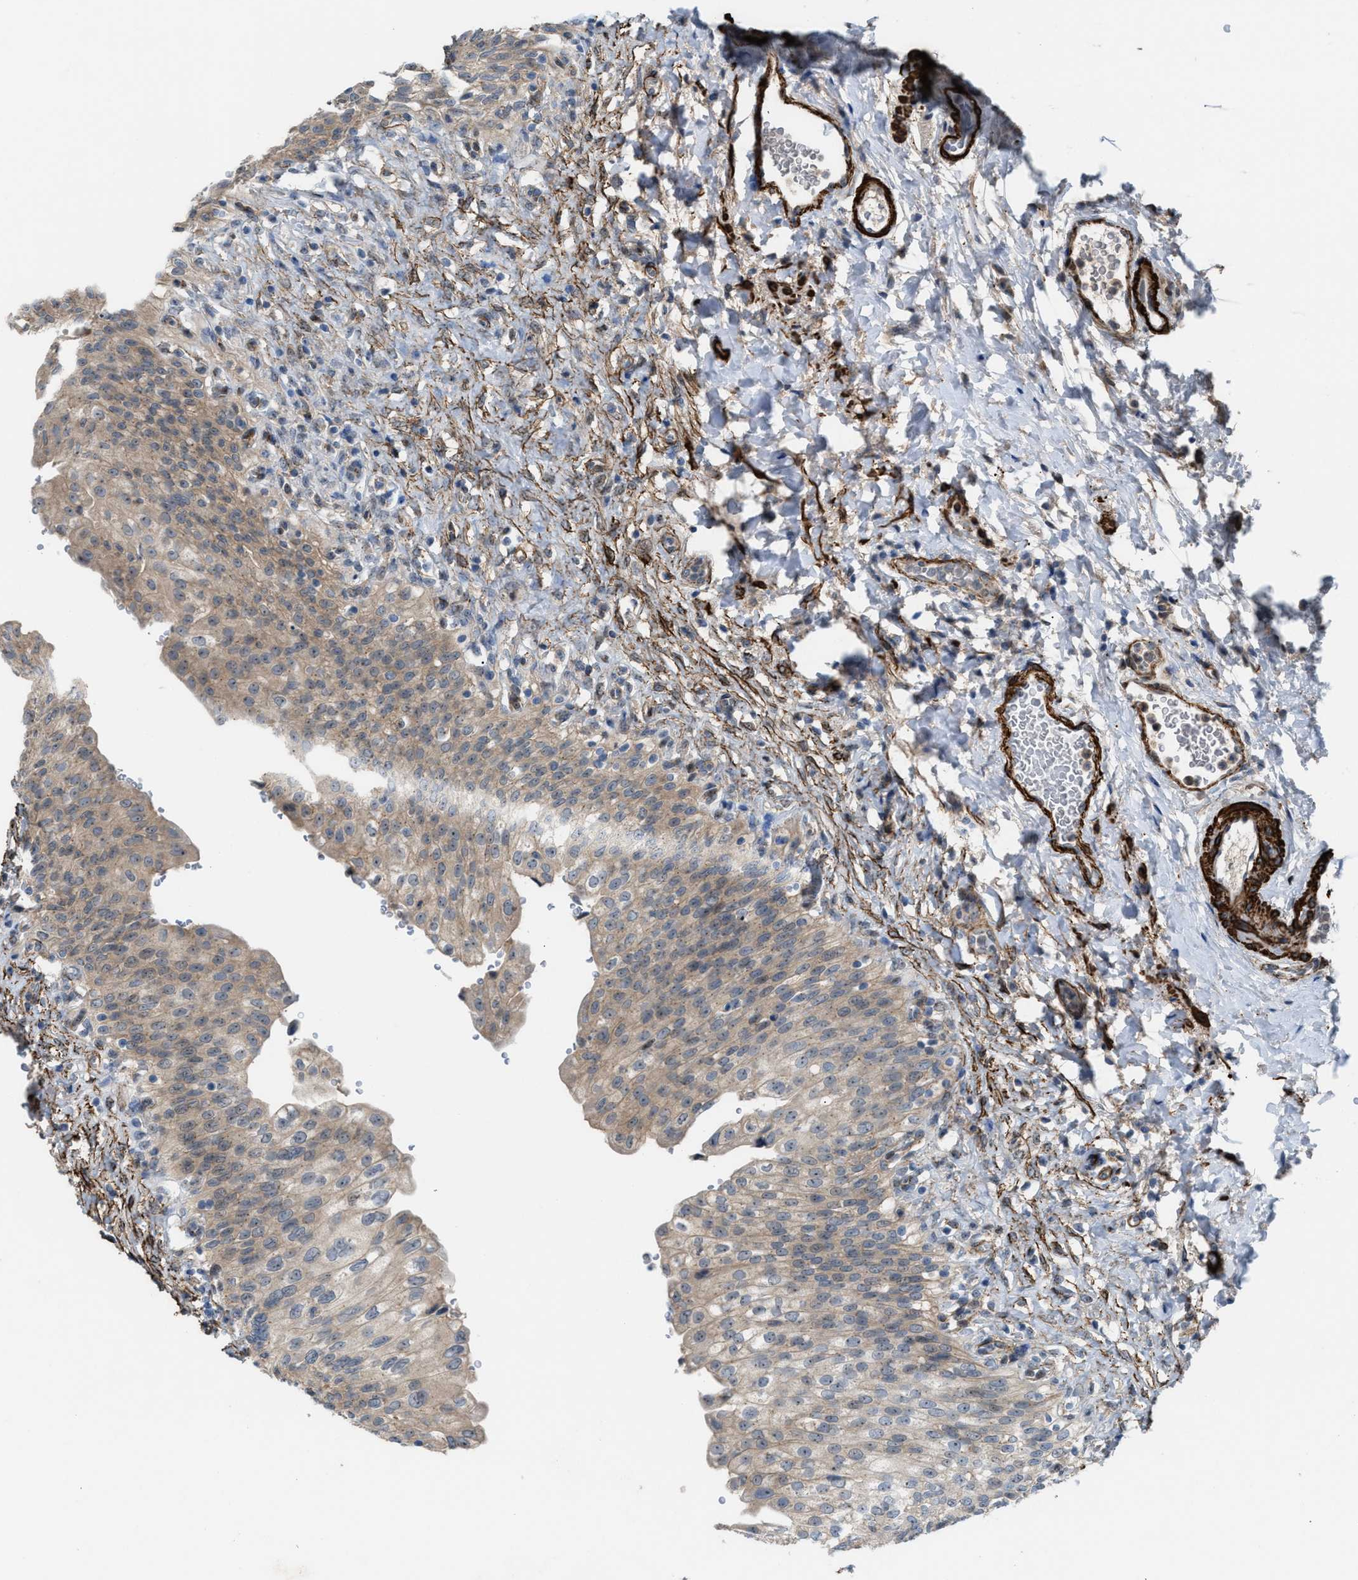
{"staining": {"intensity": "weak", "quantity": ">75%", "location": "cytoplasmic/membranous"}, "tissue": "urinary bladder", "cell_type": "Urothelial cells", "image_type": "normal", "snomed": [{"axis": "morphology", "description": "Urothelial carcinoma, High grade"}, {"axis": "topography", "description": "Urinary bladder"}], "caption": "Protein staining exhibits weak cytoplasmic/membranous positivity in approximately >75% of urothelial cells in unremarkable urinary bladder. (IHC, brightfield microscopy, high magnification).", "gene": "NQO2", "patient": {"sex": "male", "age": 46}}